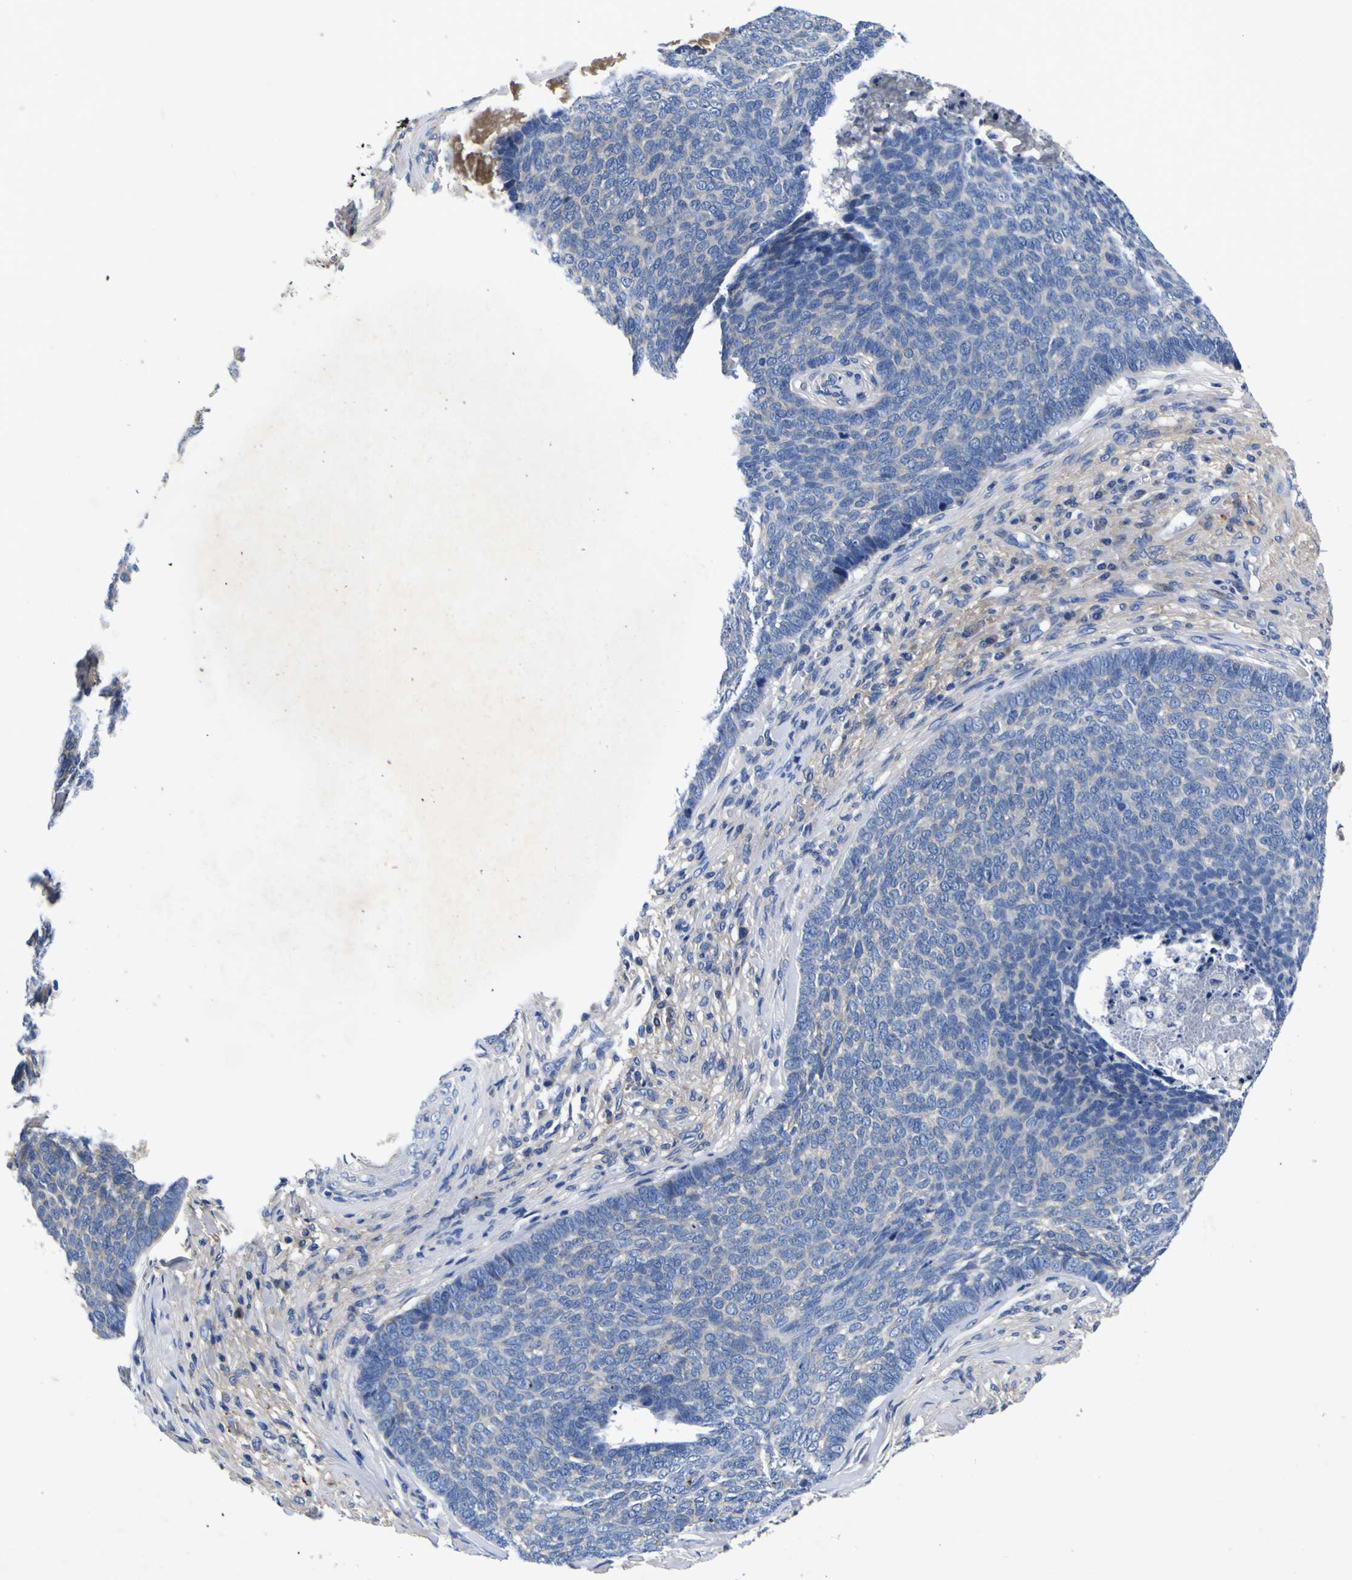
{"staining": {"intensity": "negative", "quantity": "none", "location": "none"}, "tissue": "skin cancer", "cell_type": "Tumor cells", "image_type": "cancer", "snomed": [{"axis": "morphology", "description": "Basal cell carcinoma"}, {"axis": "topography", "description": "Skin"}], "caption": "This is an immunohistochemistry photomicrograph of human skin cancer (basal cell carcinoma). There is no positivity in tumor cells.", "gene": "VASN", "patient": {"sex": "male", "age": 84}}